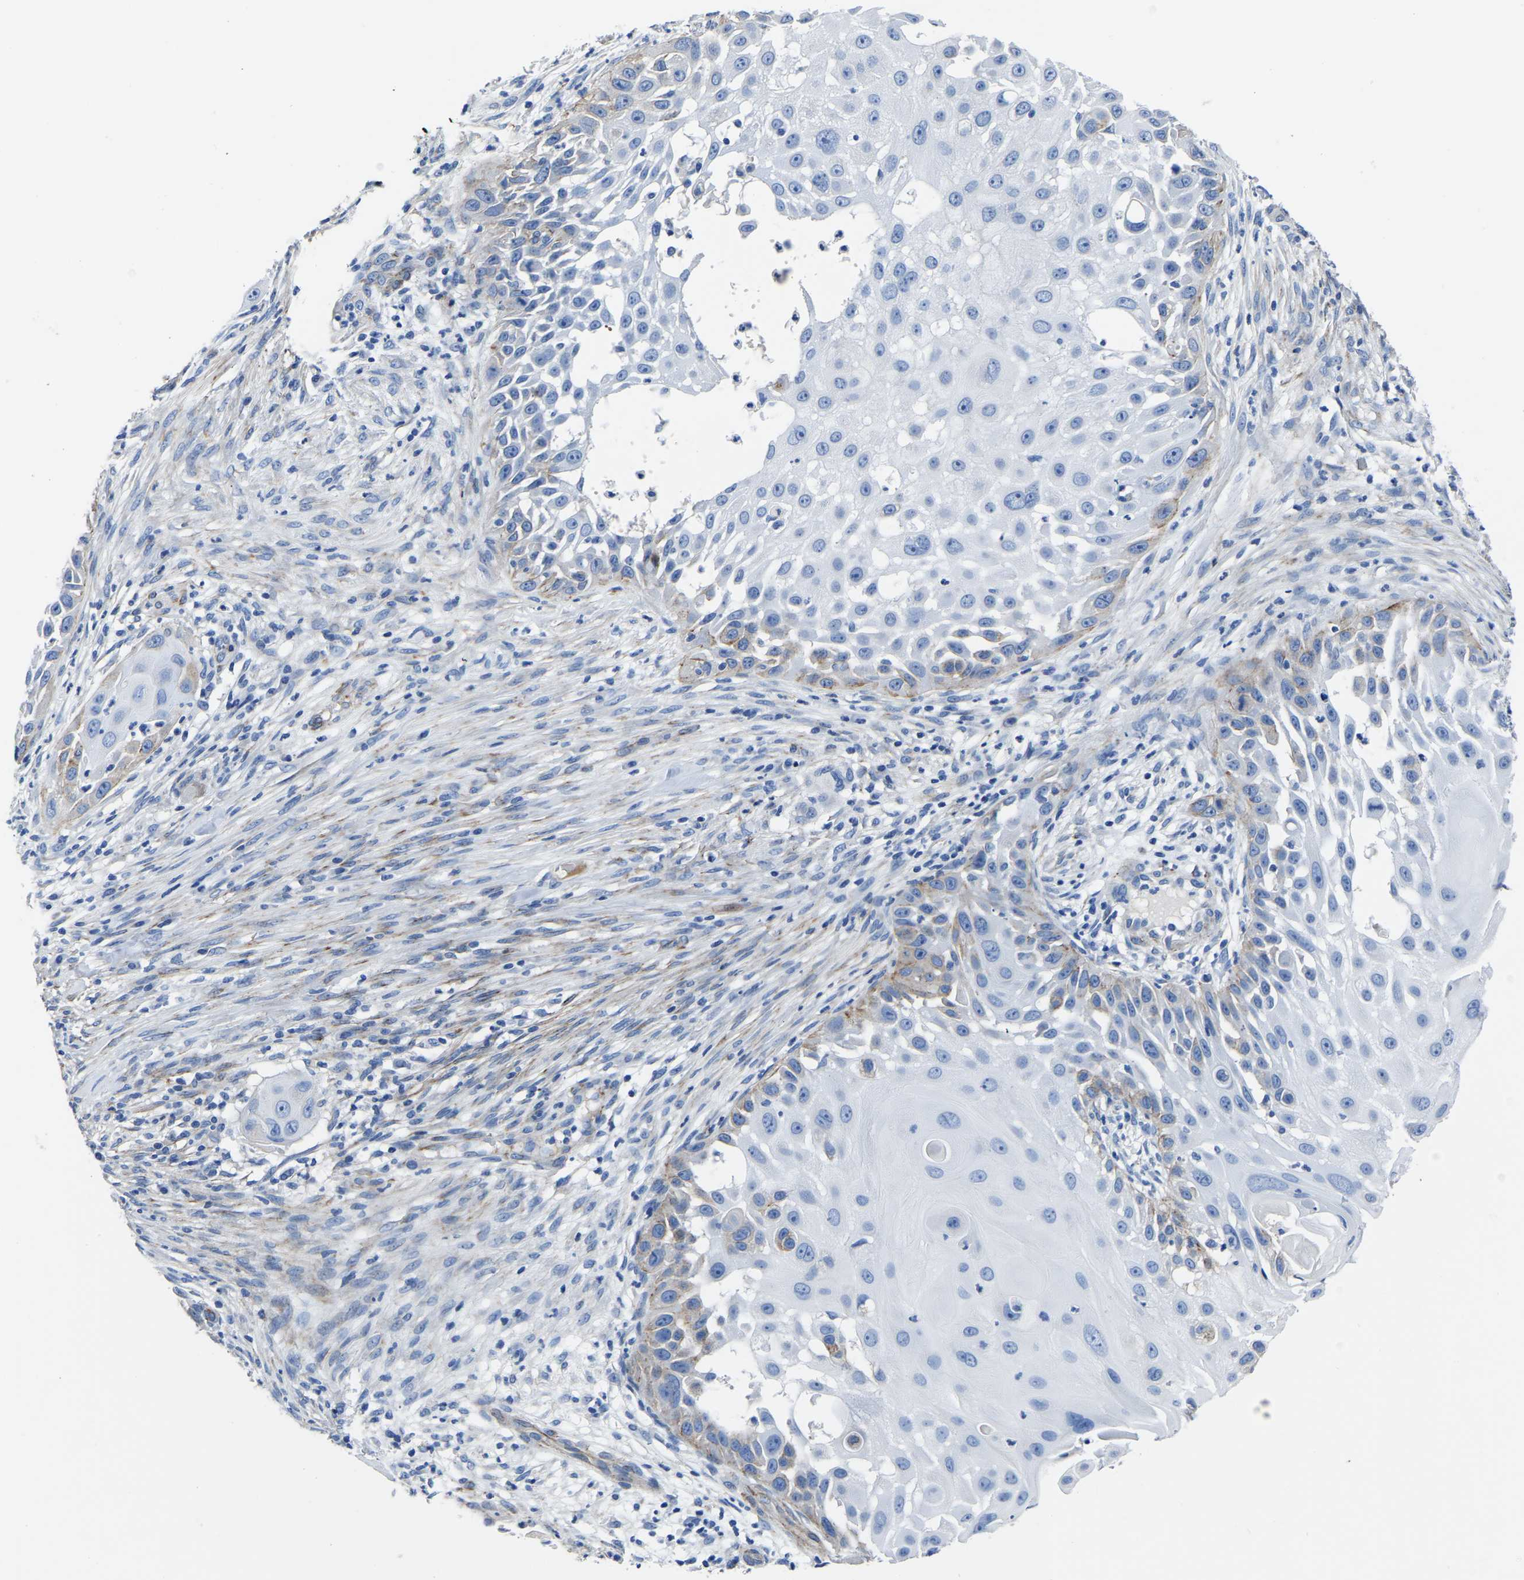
{"staining": {"intensity": "weak", "quantity": "<25%", "location": "cytoplasmic/membranous"}, "tissue": "skin cancer", "cell_type": "Tumor cells", "image_type": "cancer", "snomed": [{"axis": "morphology", "description": "Squamous cell carcinoma, NOS"}, {"axis": "topography", "description": "Skin"}], "caption": "There is no significant staining in tumor cells of squamous cell carcinoma (skin).", "gene": "SLC45A3", "patient": {"sex": "female", "age": 44}}